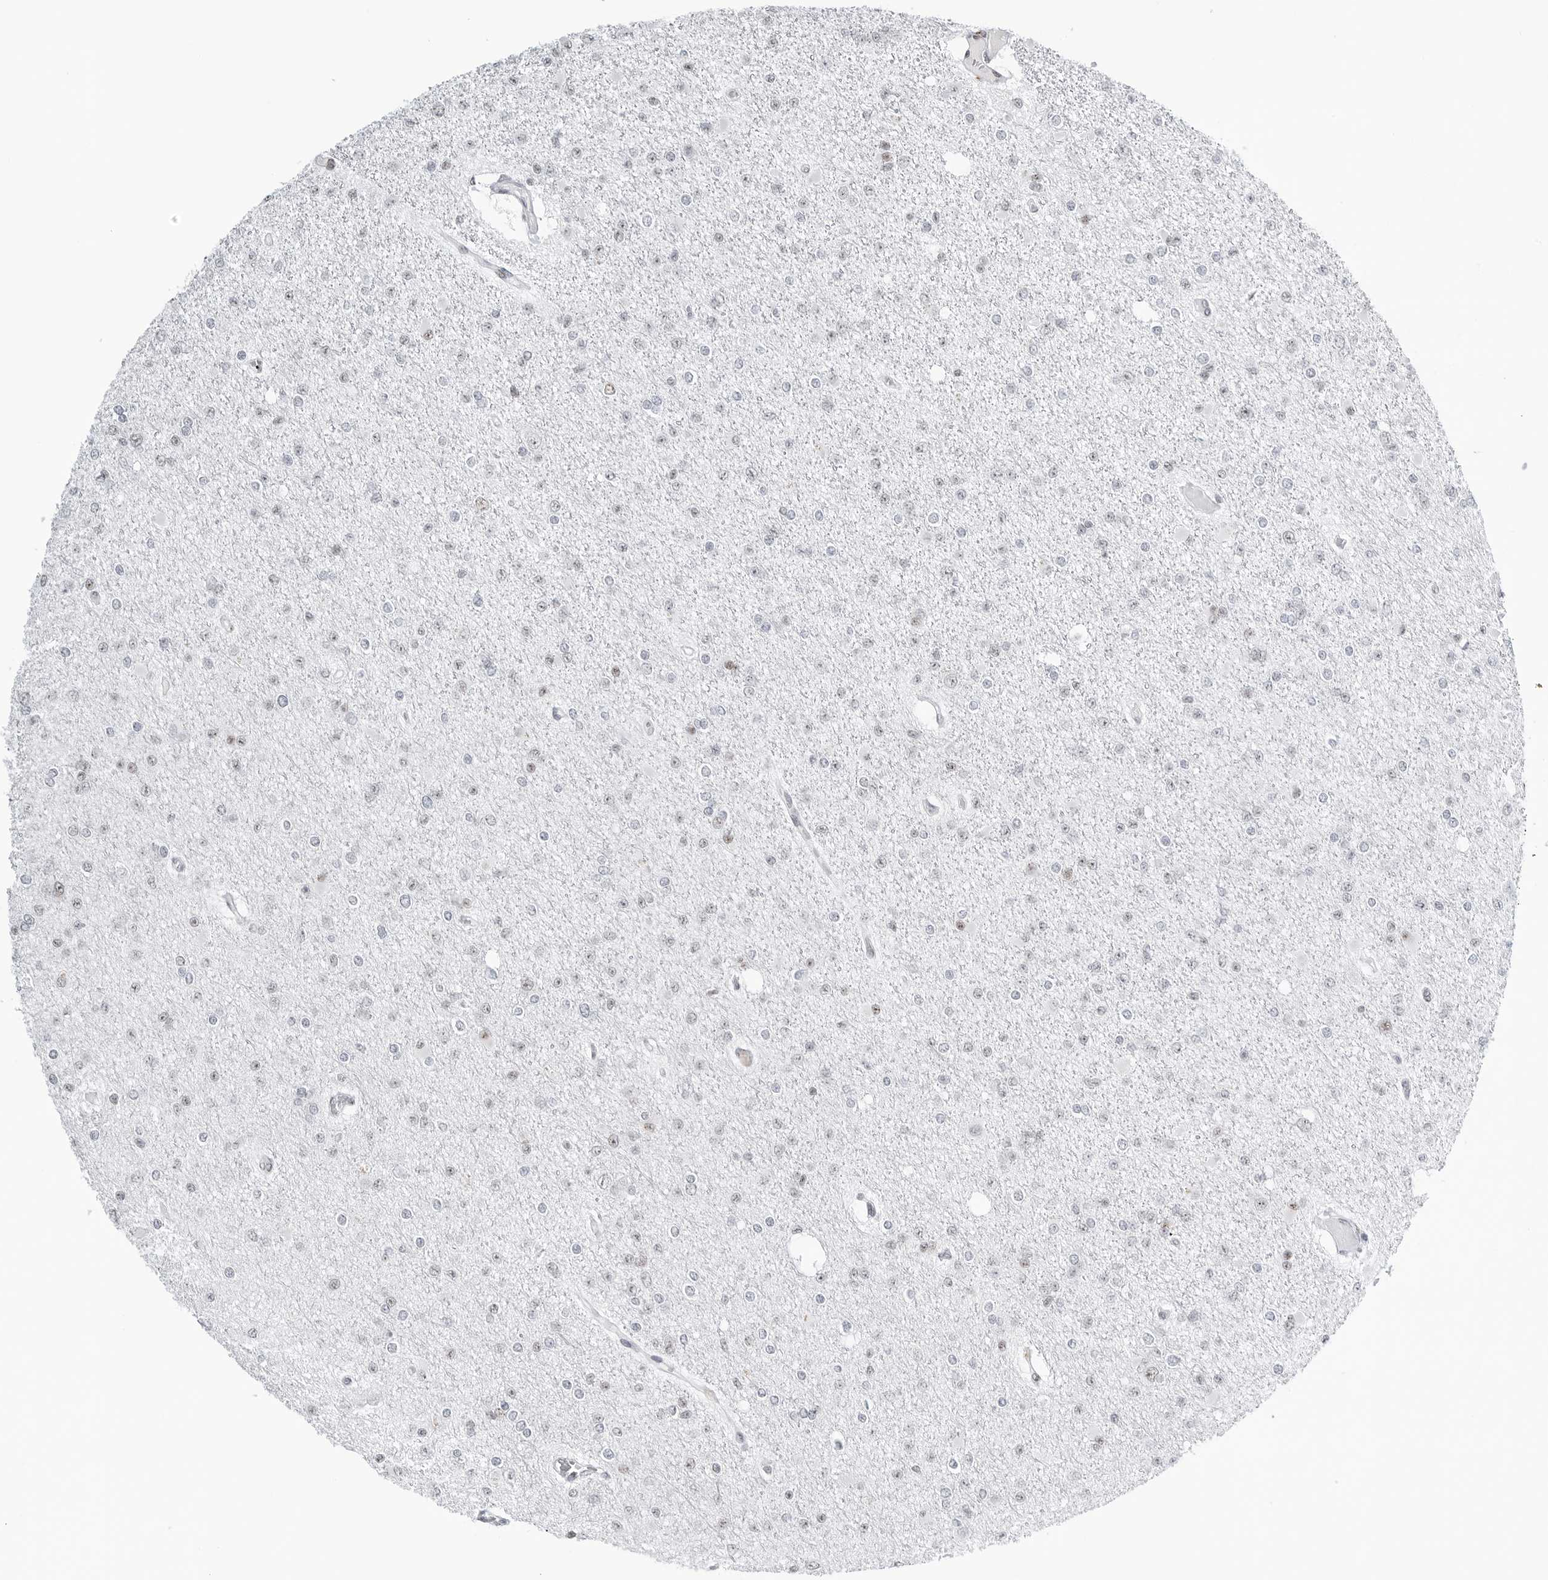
{"staining": {"intensity": "negative", "quantity": "none", "location": "none"}, "tissue": "glioma", "cell_type": "Tumor cells", "image_type": "cancer", "snomed": [{"axis": "morphology", "description": "Glioma, malignant, Low grade"}, {"axis": "topography", "description": "Brain"}], "caption": "A photomicrograph of glioma stained for a protein exhibits no brown staining in tumor cells.", "gene": "WRAP53", "patient": {"sex": "female", "age": 22}}